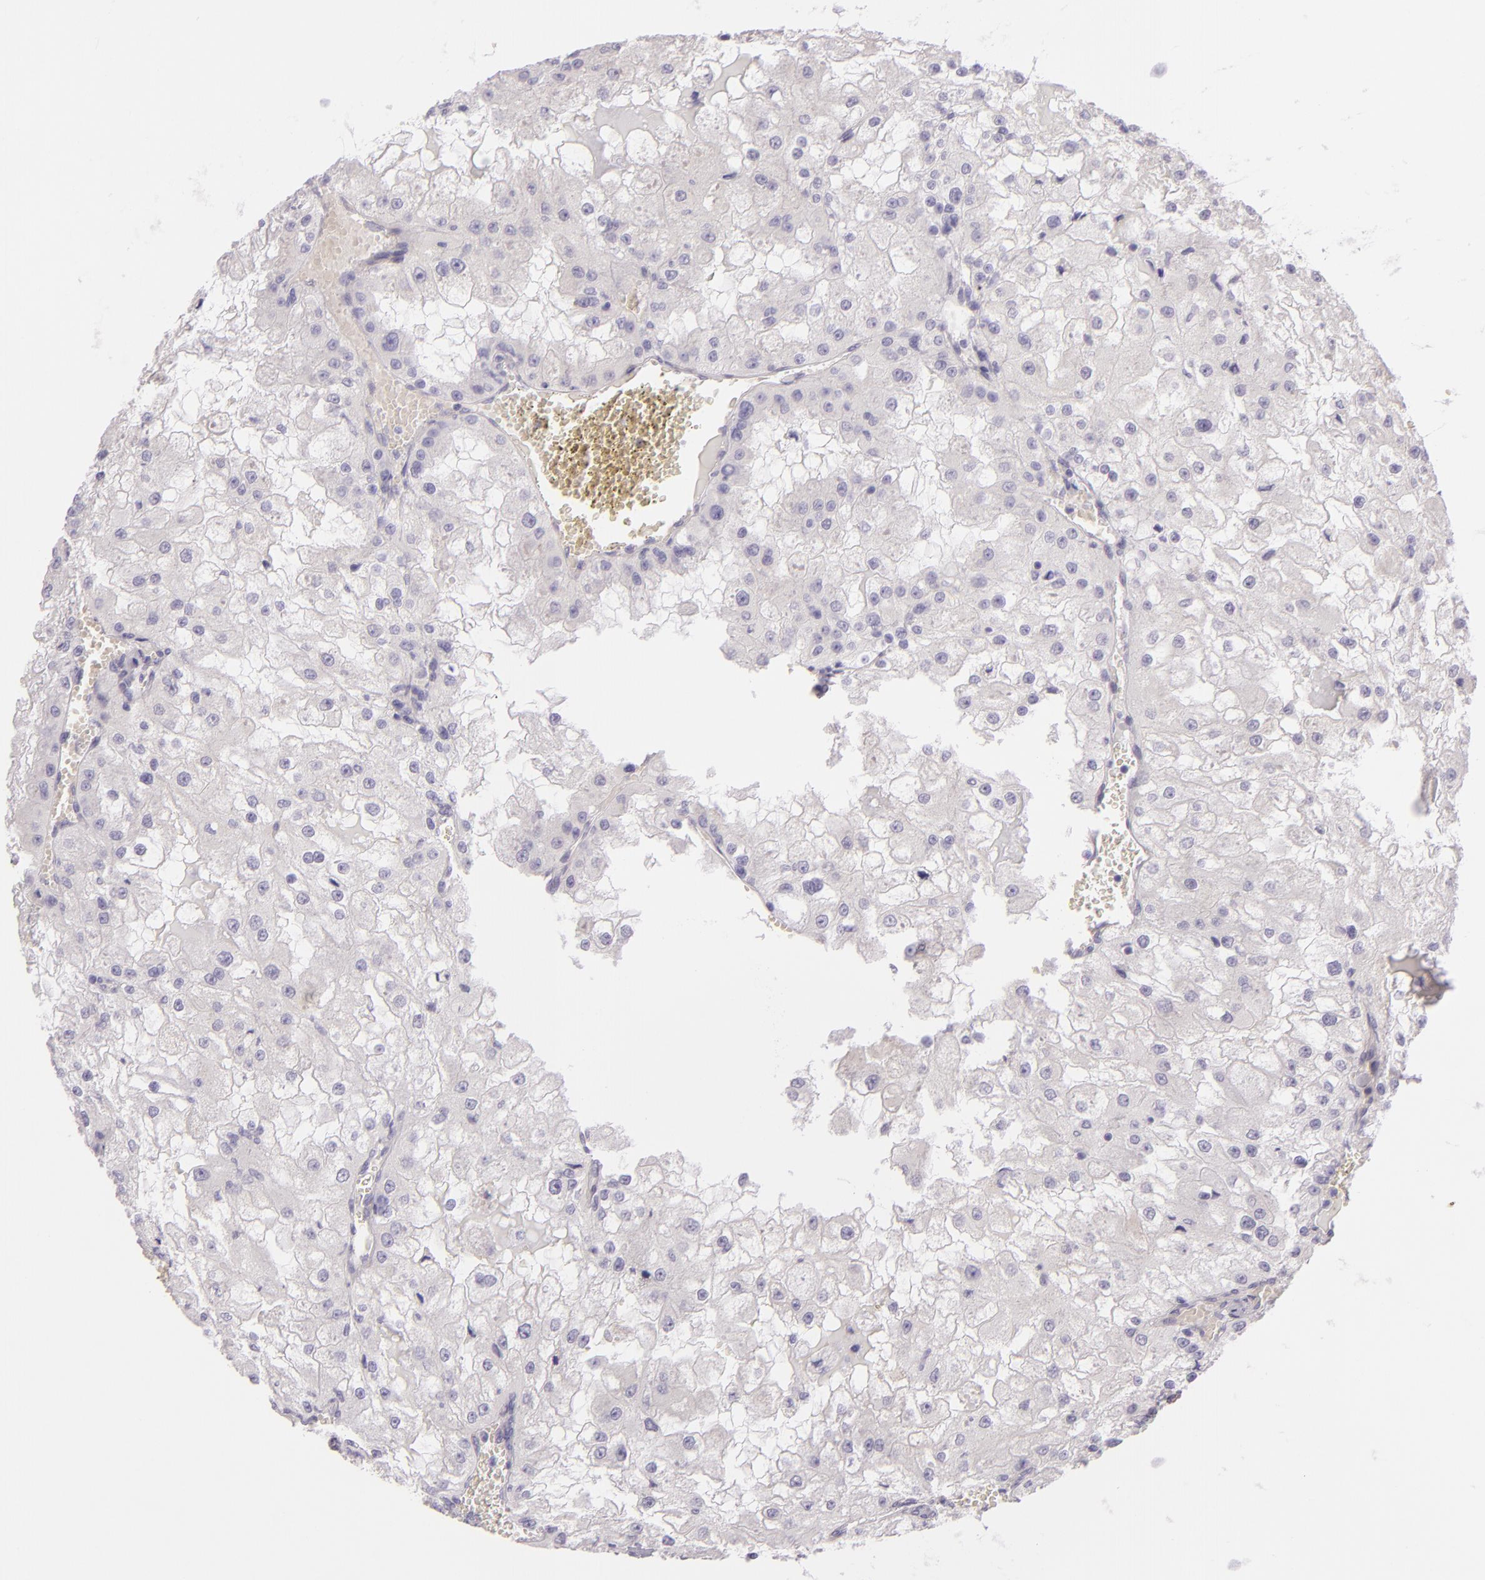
{"staining": {"intensity": "negative", "quantity": "none", "location": "none"}, "tissue": "renal cancer", "cell_type": "Tumor cells", "image_type": "cancer", "snomed": [{"axis": "morphology", "description": "Adenocarcinoma, NOS"}, {"axis": "topography", "description": "Kidney"}], "caption": "This is an IHC photomicrograph of human renal cancer (adenocarcinoma). There is no expression in tumor cells.", "gene": "ZC3H7B", "patient": {"sex": "female", "age": 74}}